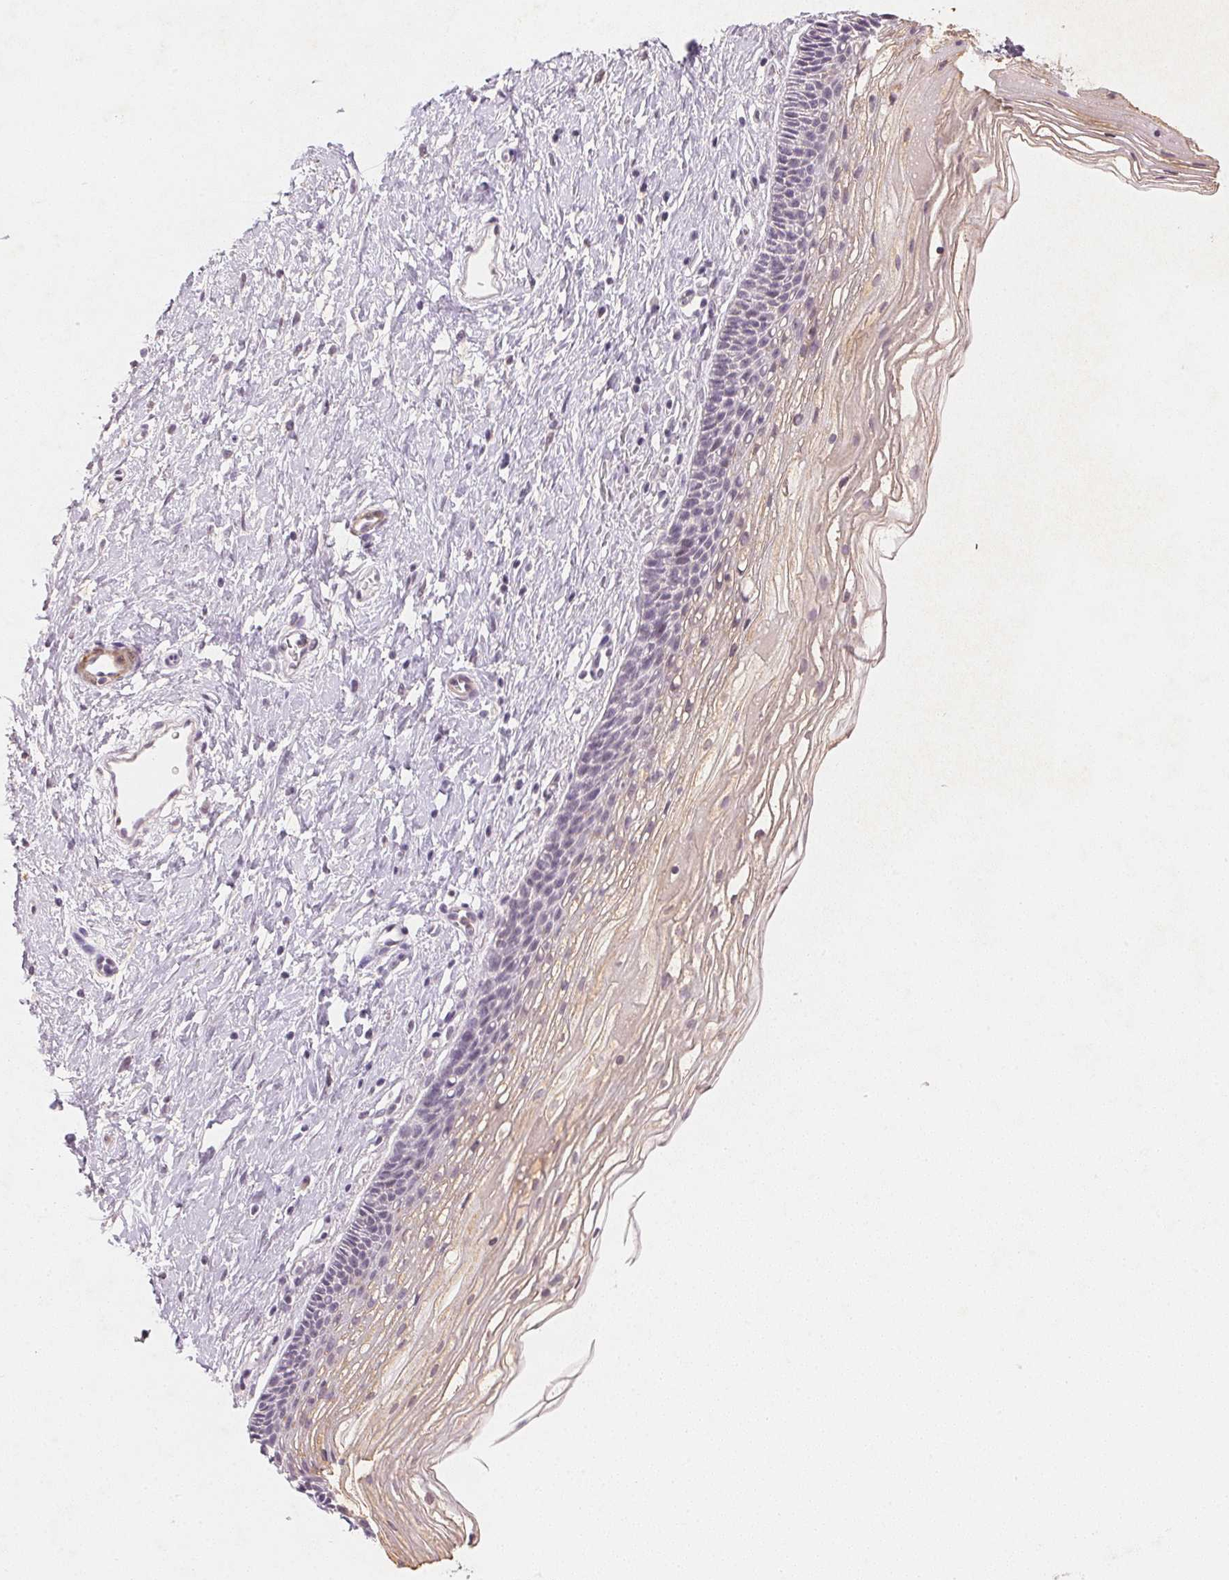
{"staining": {"intensity": "negative", "quantity": "none", "location": "none"}, "tissue": "cervix", "cell_type": "Glandular cells", "image_type": "normal", "snomed": [{"axis": "morphology", "description": "Normal tissue, NOS"}, {"axis": "topography", "description": "Cervix"}], "caption": "Immunohistochemistry of normal human cervix demonstrates no positivity in glandular cells. (Brightfield microscopy of DAB (3,3'-diaminobenzidine) immunohistochemistry at high magnification).", "gene": "SMTN", "patient": {"sex": "female", "age": 34}}